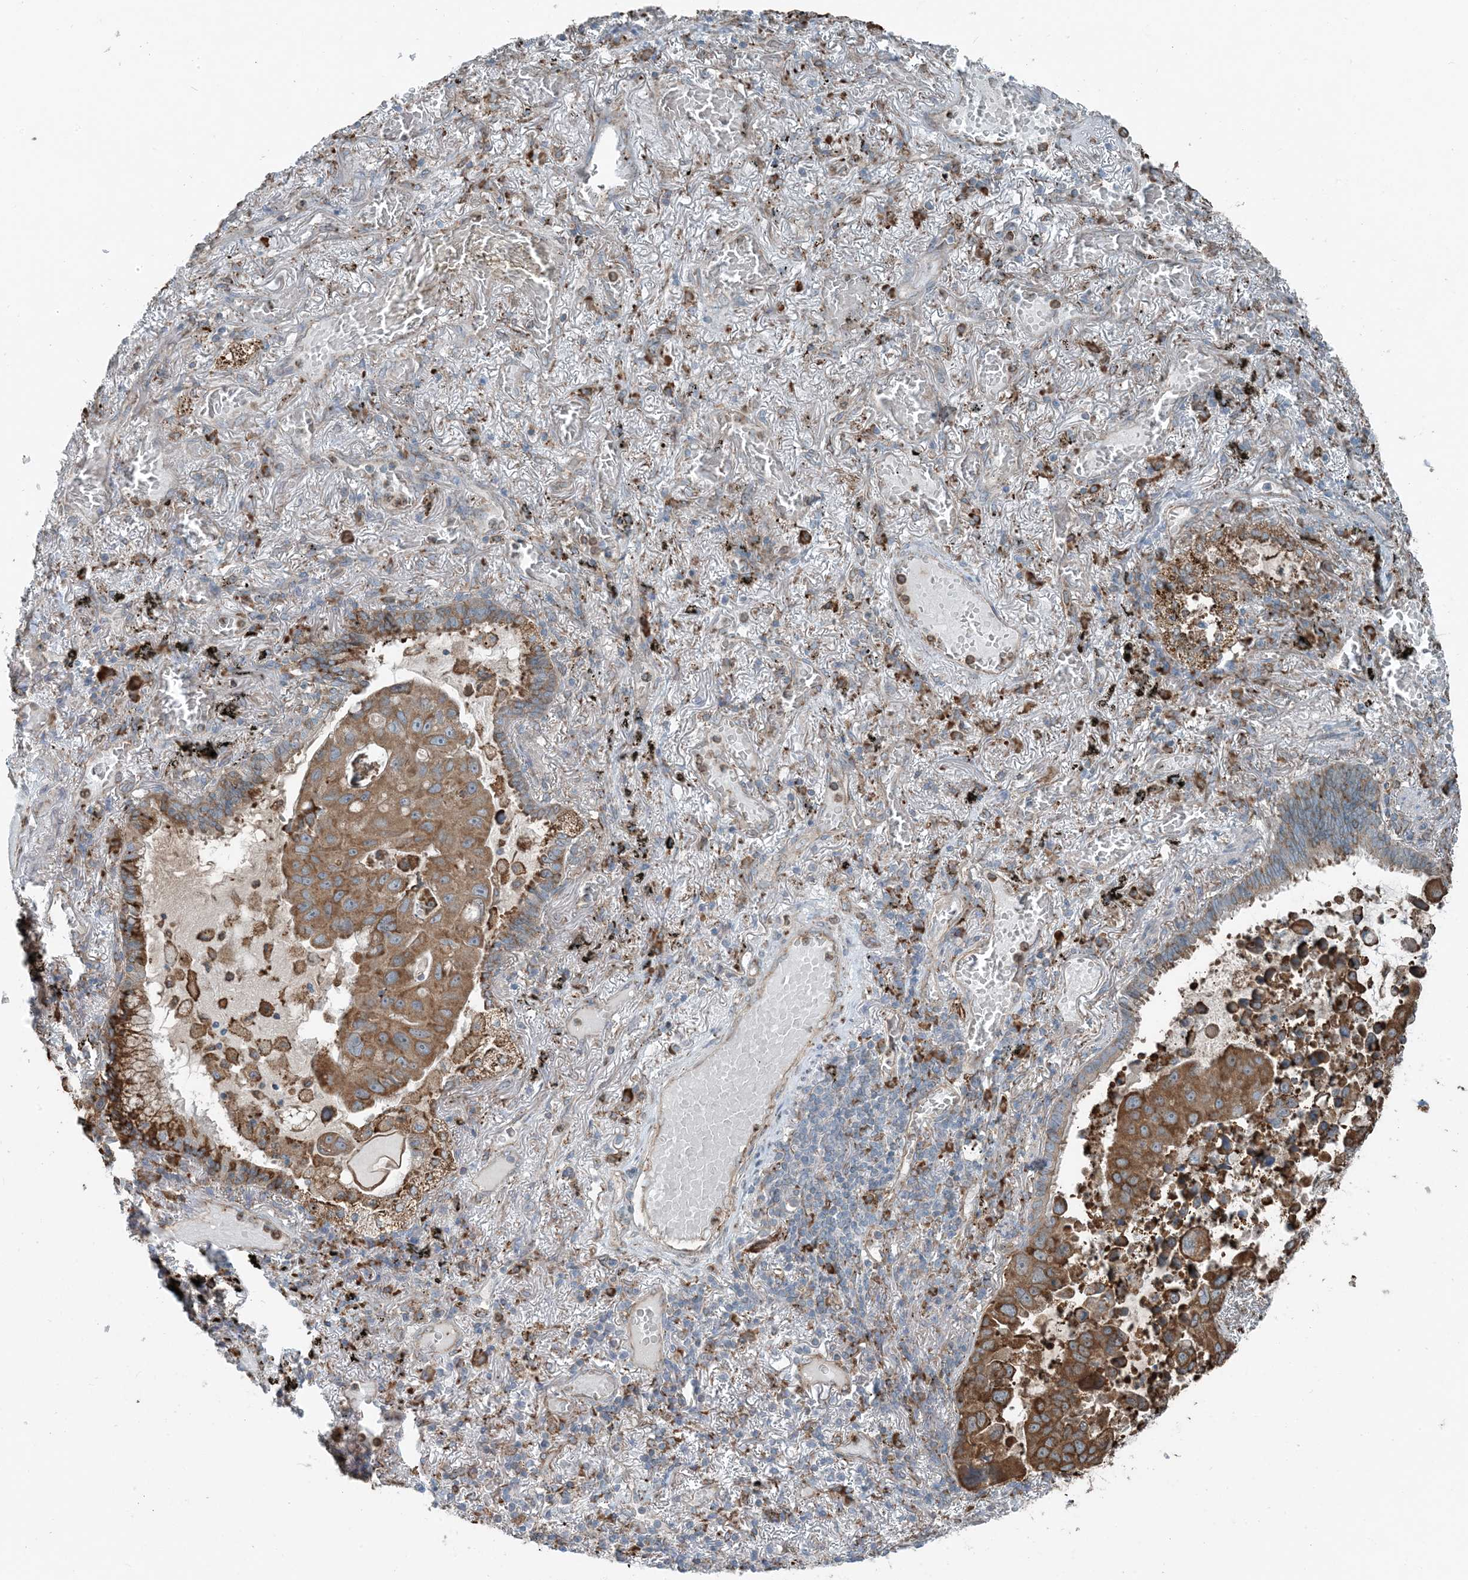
{"staining": {"intensity": "moderate", "quantity": ">75%", "location": "cytoplasmic/membranous"}, "tissue": "lung cancer", "cell_type": "Tumor cells", "image_type": "cancer", "snomed": [{"axis": "morphology", "description": "Adenocarcinoma, NOS"}, {"axis": "topography", "description": "Lung"}], "caption": "Immunohistochemistry staining of lung cancer (adenocarcinoma), which demonstrates medium levels of moderate cytoplasmic/membranous expression in approximately >75% of tumor cells indicating moderate cytoplasmic/membranous protein expression. The staining was performed using DAB (brown) for protein detection and nuclei were counterstained in hematoxylin (blue).", "gene": "CERKL", "patient": {"sex": "male", "age": 64}}